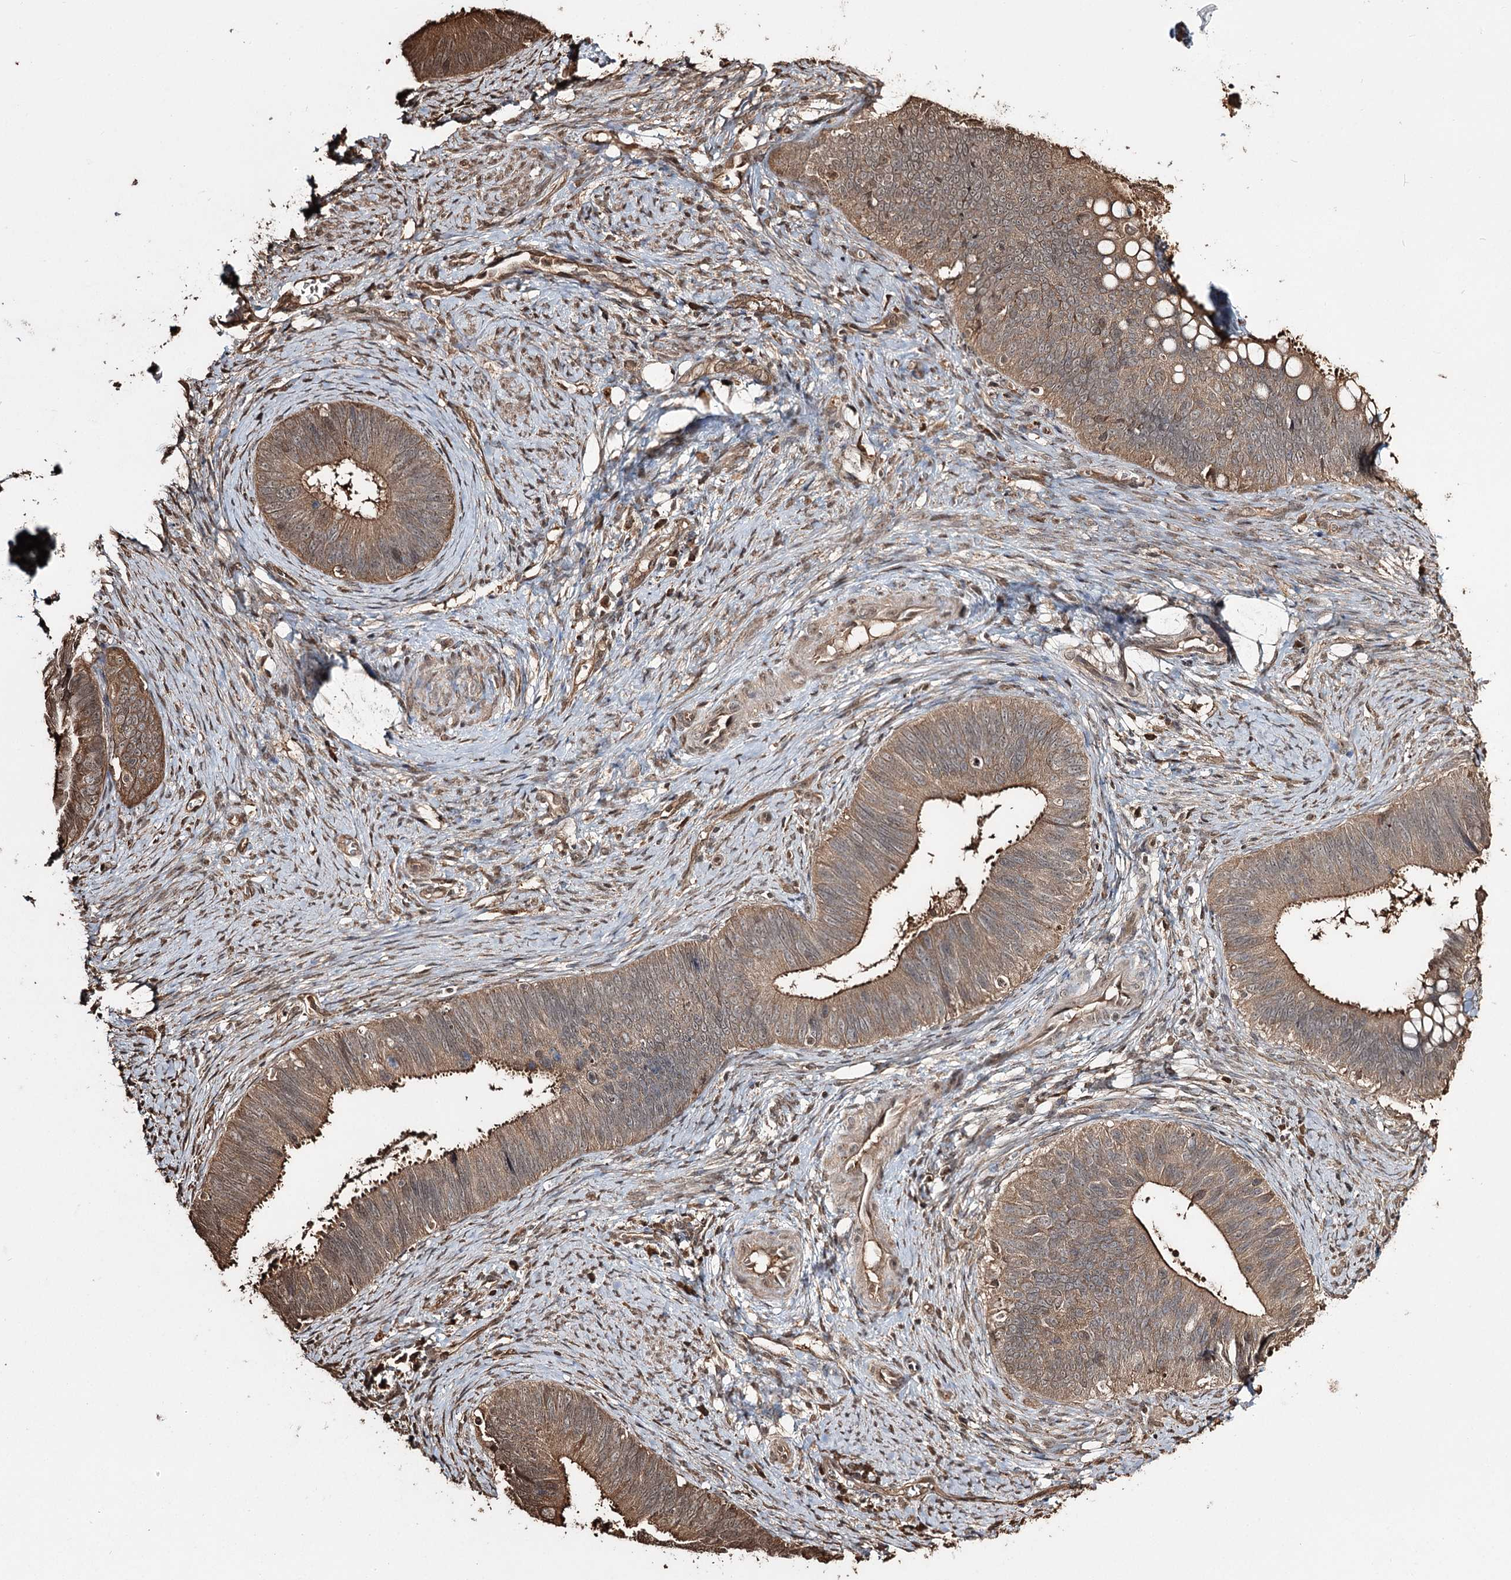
{"staining": {"intensity": "moderate", "quantity": ">75%", "location": "cytoplasmic/membranous"}, "tissue": "cervical cancer", "cell_type": "Tumor cells", "image_type": "cancer", "snomed": [{"axis": "morphology", "description": "Adenocarcinoma, NOS"}, {"axis": "topography", "description": "Cervix"}], "caption": "Tumor cells exhibit medium levels of moderate cytoplasmic/membranous expression in approximately >75% of cells in human cervical cancer (adenocarcinoma).", "gene": "PLCH1", "patient": {"sex": "female", "age": 42}}